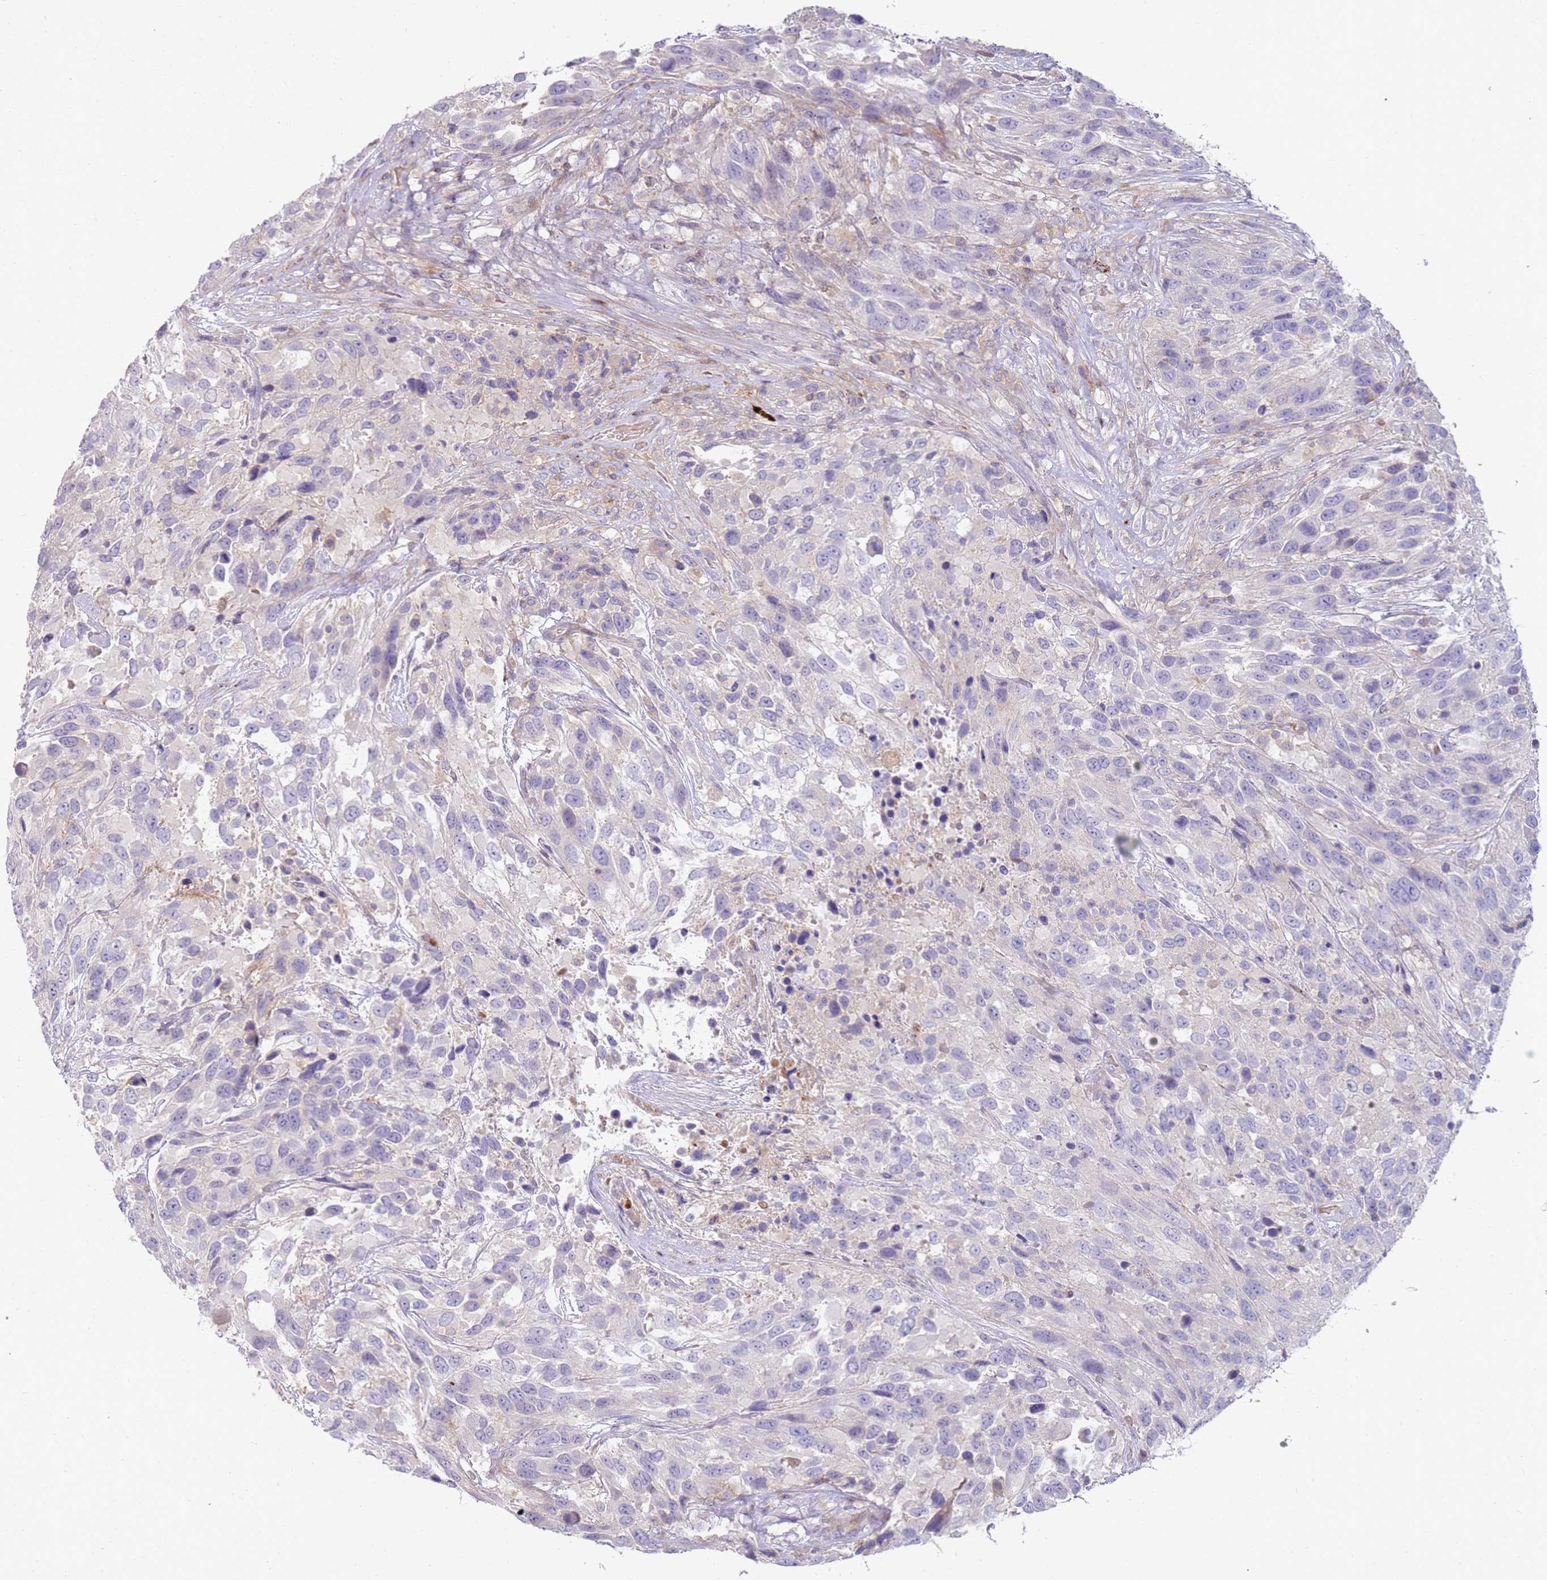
{"staining": {"intensity": "negative", "quantity": "none", "location": "none"}, "tissue": "urothelial cancer", "cell_type": "Tumor cells", "image_type": "cancer", "snomed": [{"axis": "morphology", "description": "Urothelial carcinoma, High grade"}, {"axis": "topography", "description": "Urinary bladder"}], "caption": "An immunohistochemistry (IHC) photomicrograph of urothelial cancer is shown. There is no staining in tumor cells of urothelial cancer.", "gene": "FPR1", "patient": {"sex": "female", "age": 70}}